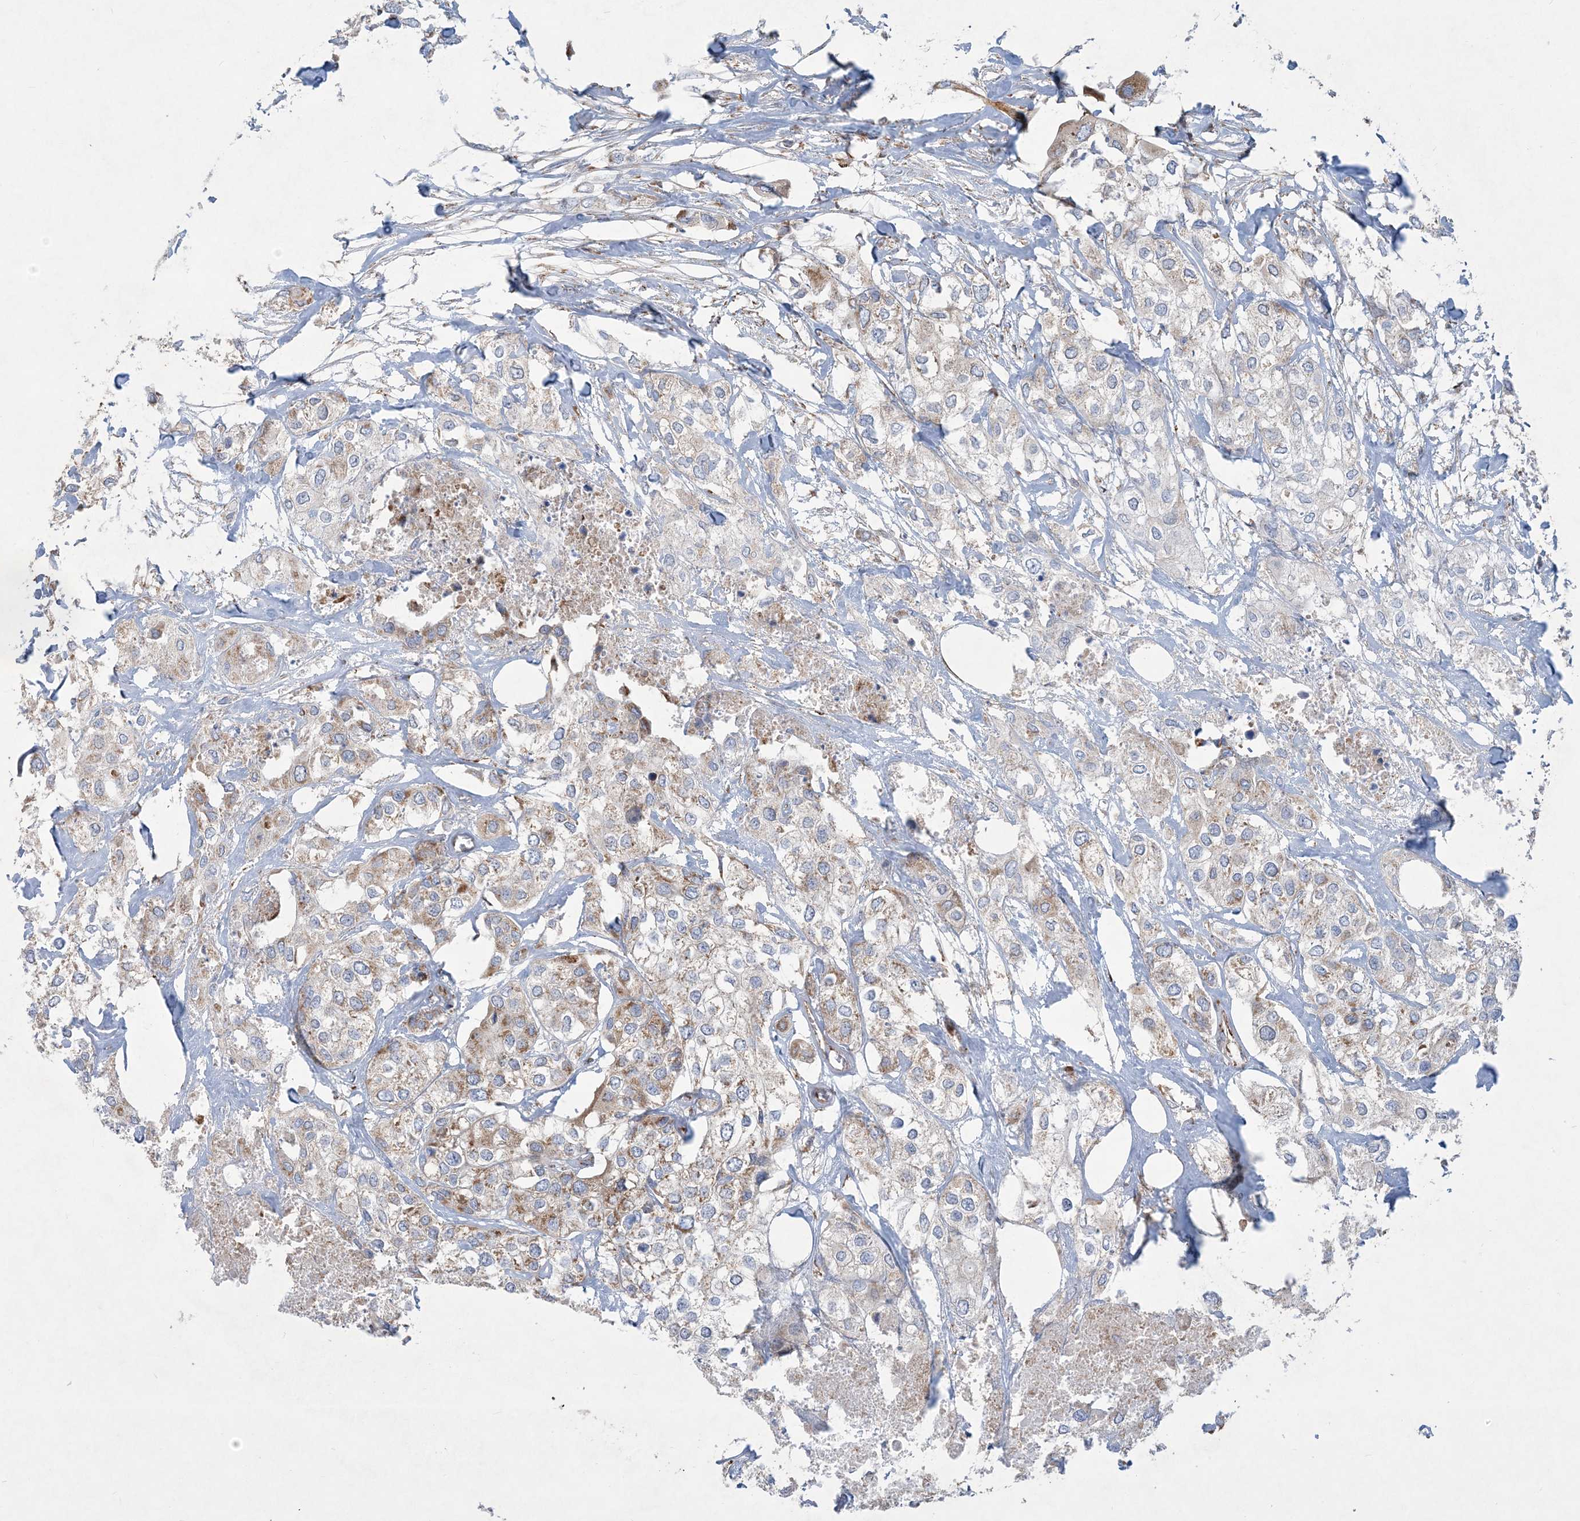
{"staining": {"intensity": "weak", "quantity": "<25%", "location": "cytoplasmic/membranous"}, "tissue": "urothelial cancer", "cell_type": "Tumor cells", "image_type": "cancer", "snomed": [{"axis": "morphology", "description": "Urothelial carcinoma, High grade"}, {"axis": "topography", "description": "Urinary bladder"}], "caption": "High magnification brightfield microscopy of urothelial cancer stained with DAB (brown) and counterstained with hematoxylin (blue): tumor cells show no significant positivity. (DAB (3,3'-diaminobenzidine) immunohistochemistry, high magnification).", "gene": "BEND4", "patient": {"sex": "male", "age": 64}}